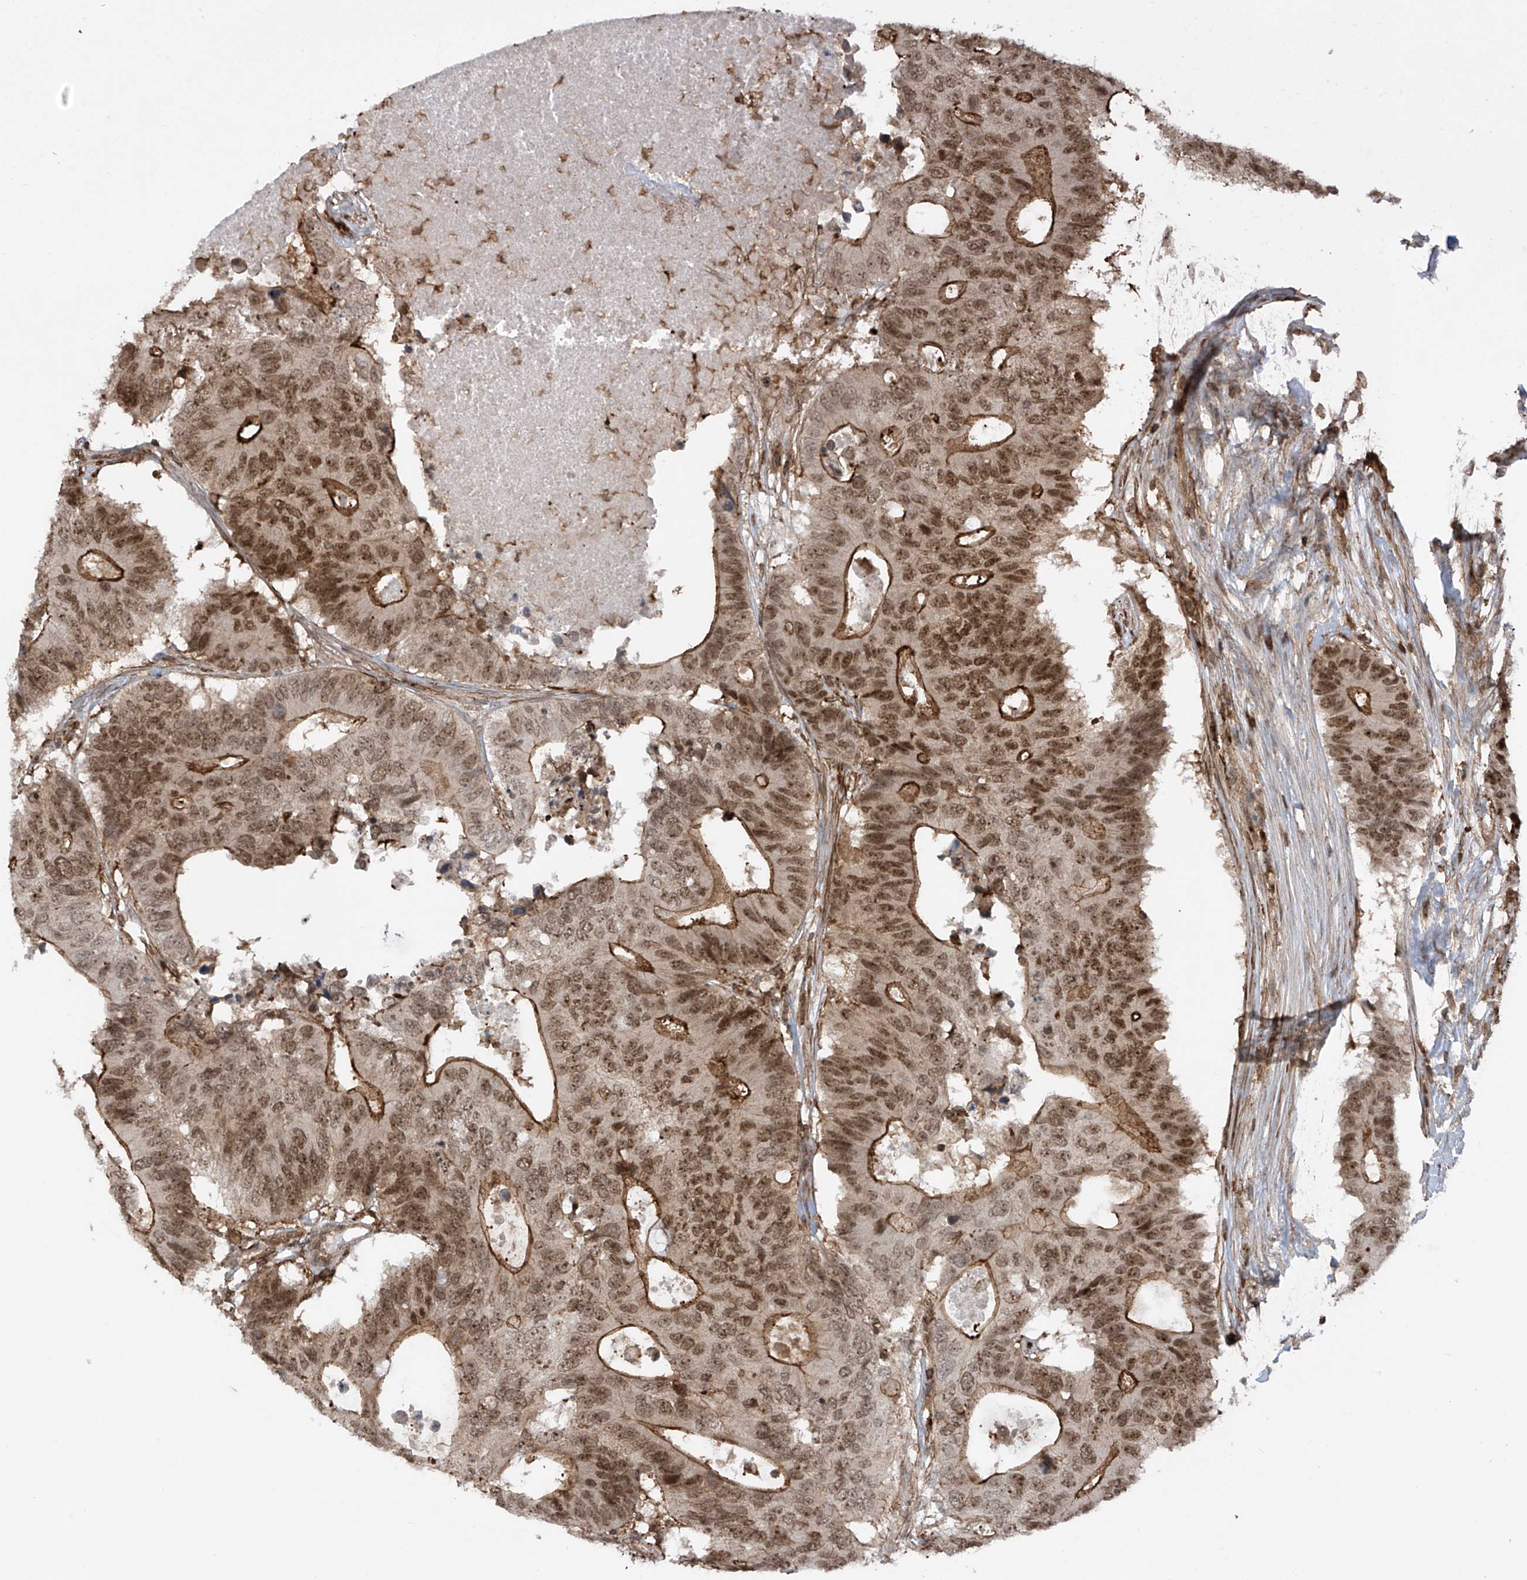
{"staining": {"intensity": "strong", "quantity": ">75%", "location": "nuclear"}, "tissue": "colorectal cancer", "cell_type": "Tumor cells", "image_type": "cancer", "snomed": [{"axis": "morphology", "description": "Adenocarcinoma, NOS"}, {"axis": "topography", "description": "Colon"}], "caption": "This micrograph reveals IHC staining of human colorectal cancer (adenocarcinoma), with high strong nuclear expression in approximately >75% of tumor cells.", "gene": "REPIN1", "patient": {"sex": "male", "age": 71}}